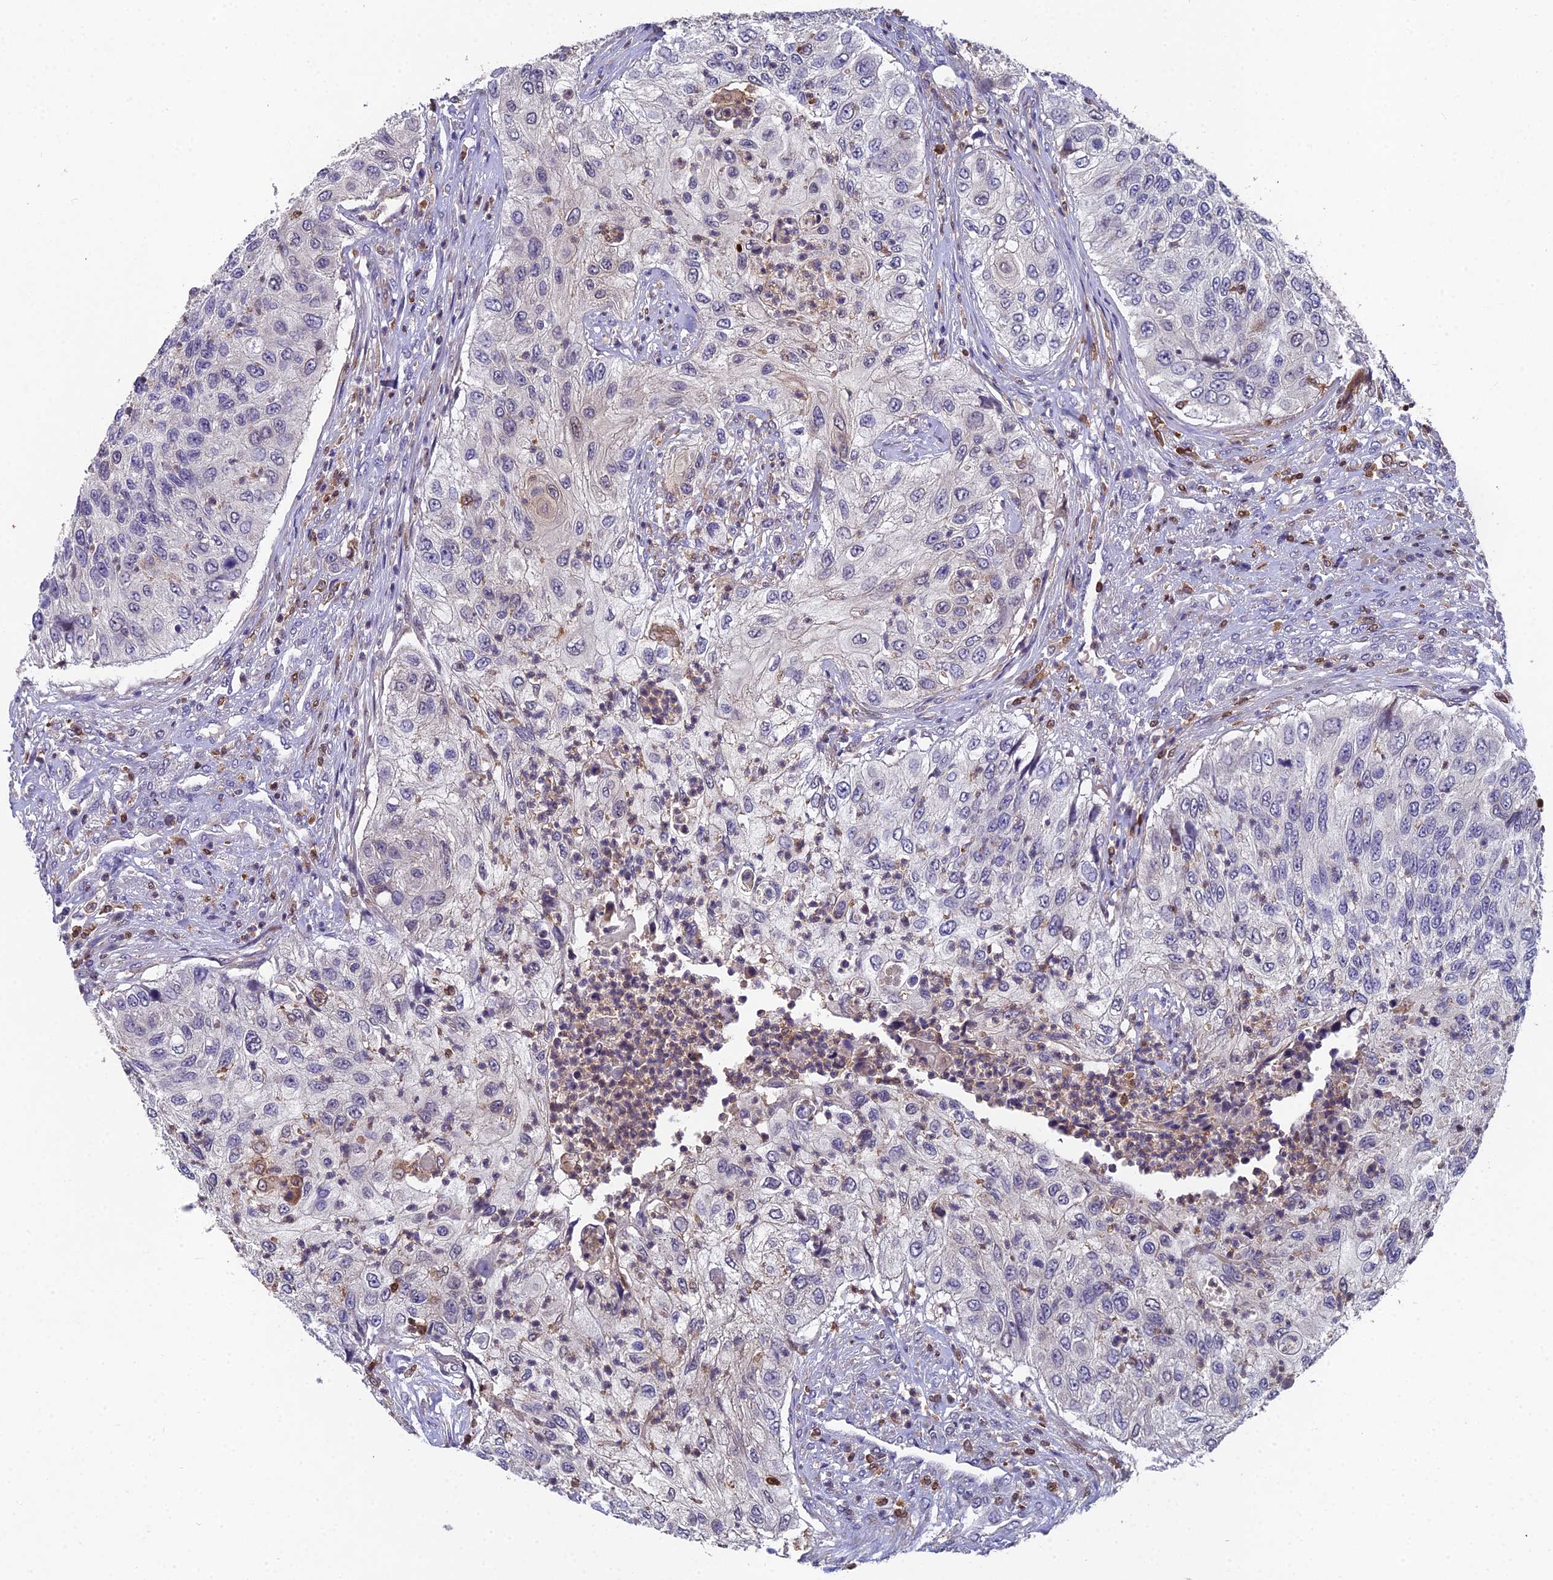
{"staining": {"intensity": "negative", "quantity": "none", "location": "none"}, "tissue": "urothelial cancer", "cell_type": "Tumor cells", "image_type": "cancer", "snomed": [{"axis": "morphology", "description": "Urothelial carcinoma, High grade"}, {"axis": "topography", "description": "Urinary bladder"}], "caption": "The IHC image has no significant expression in tumor cells of urothelial carcinoma (high-grade) tissue.", "gene": "GALK2", "patient": {"sex": "female", "age": 60}}